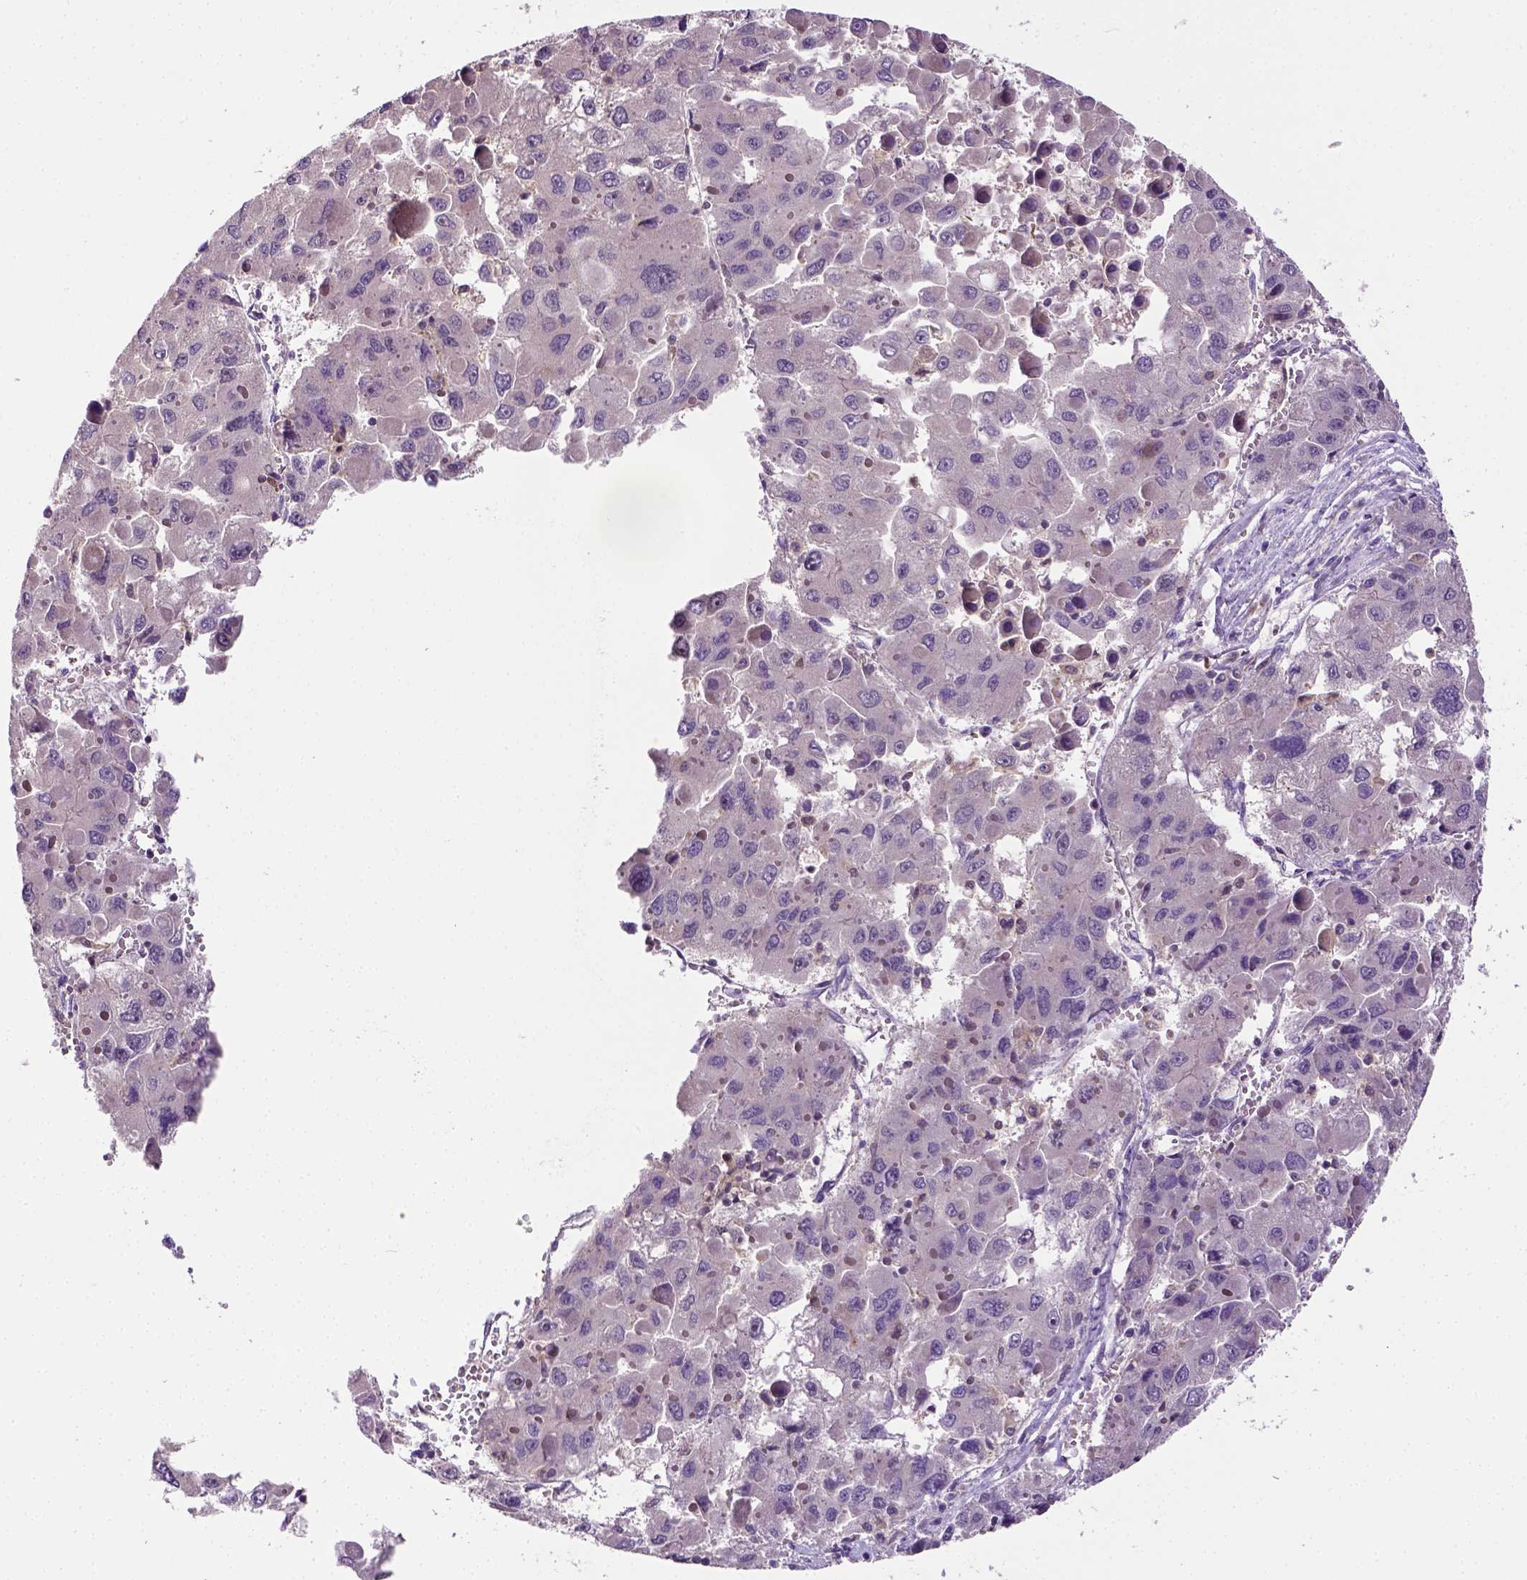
{"staining": {"intensity": "negative", "quantity": "none", "location": "none"}, "tissue": "liver cancer", "cell_type": "Tumor cells", "image_type": "cancer", "snomed": [{"axis": "morphology", "description": "Carcinoma, Hepatocellular, NOS"}, {"axis": "topography", "description": "Liver"}], "caption": "This is a histopathology image of immunohistochemistry (IHC) staining of liver cancer, which shows no expression in tumor cells. (IHC, brightfield microscopy, high magnification).", "gene": "MATK", "patient": {"sex": "female", "age": 41}}